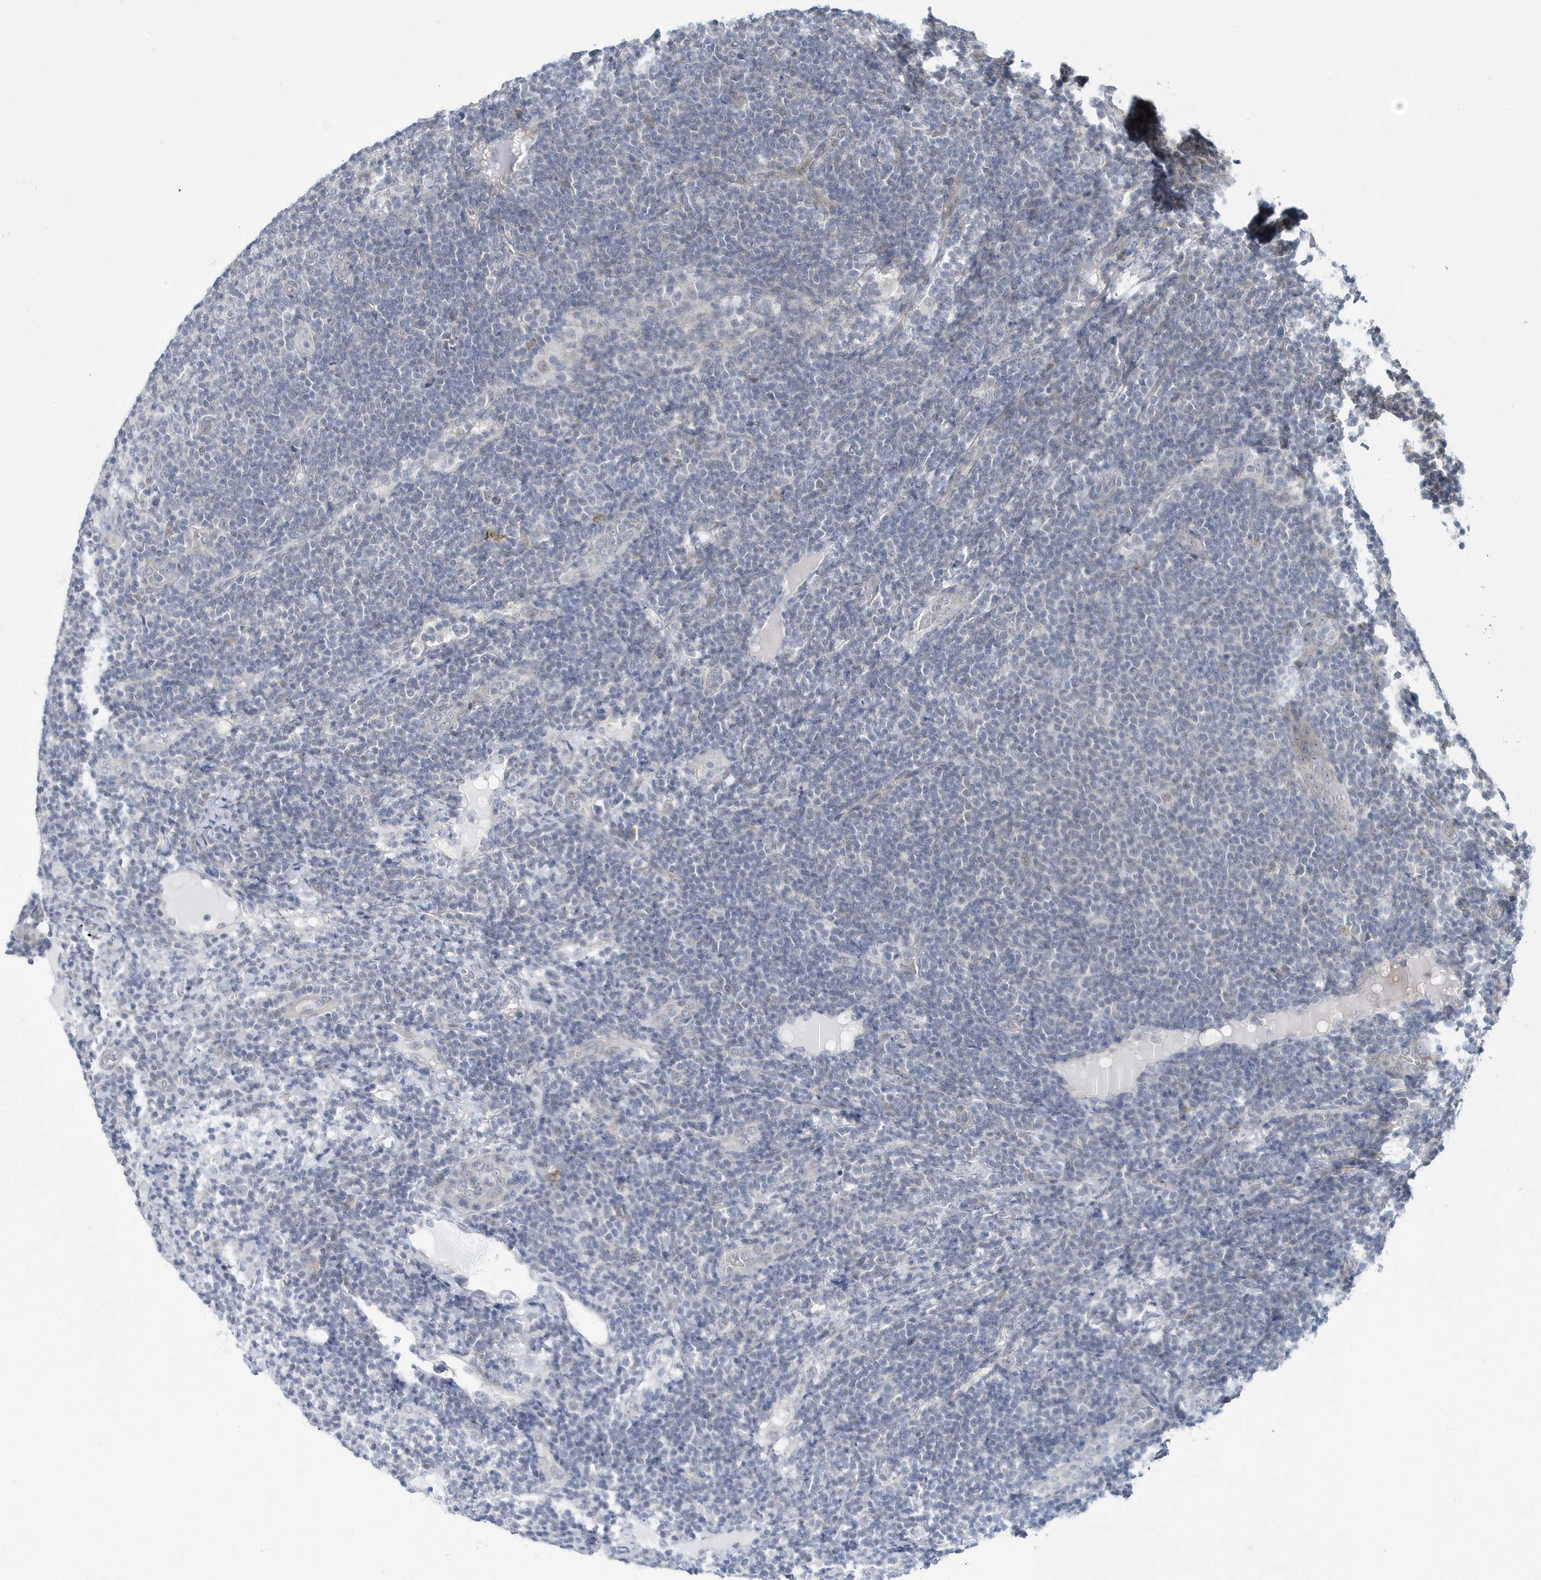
{"staining": {"intensity": "negative", "quantity": "none", "location": "none"}, "tissue": "lymphoma", "cell_type": "Tumor cells", "image_type": "cancer", "snomed": [{"axis": "morphology", "description": "Malignant lymphoma, non-Hodgkin's type, Low grade"}, {"axis": "topography", "description": "Lymph node"}], "caption": "Tumor cells show no significant staining in lymphoma. The staining is performed using DAB brown chromogen with nuclei counter-stained in using hematoxylin.", "gene": "ZNF654", "patient": {"sex": "male", "age": 66}}